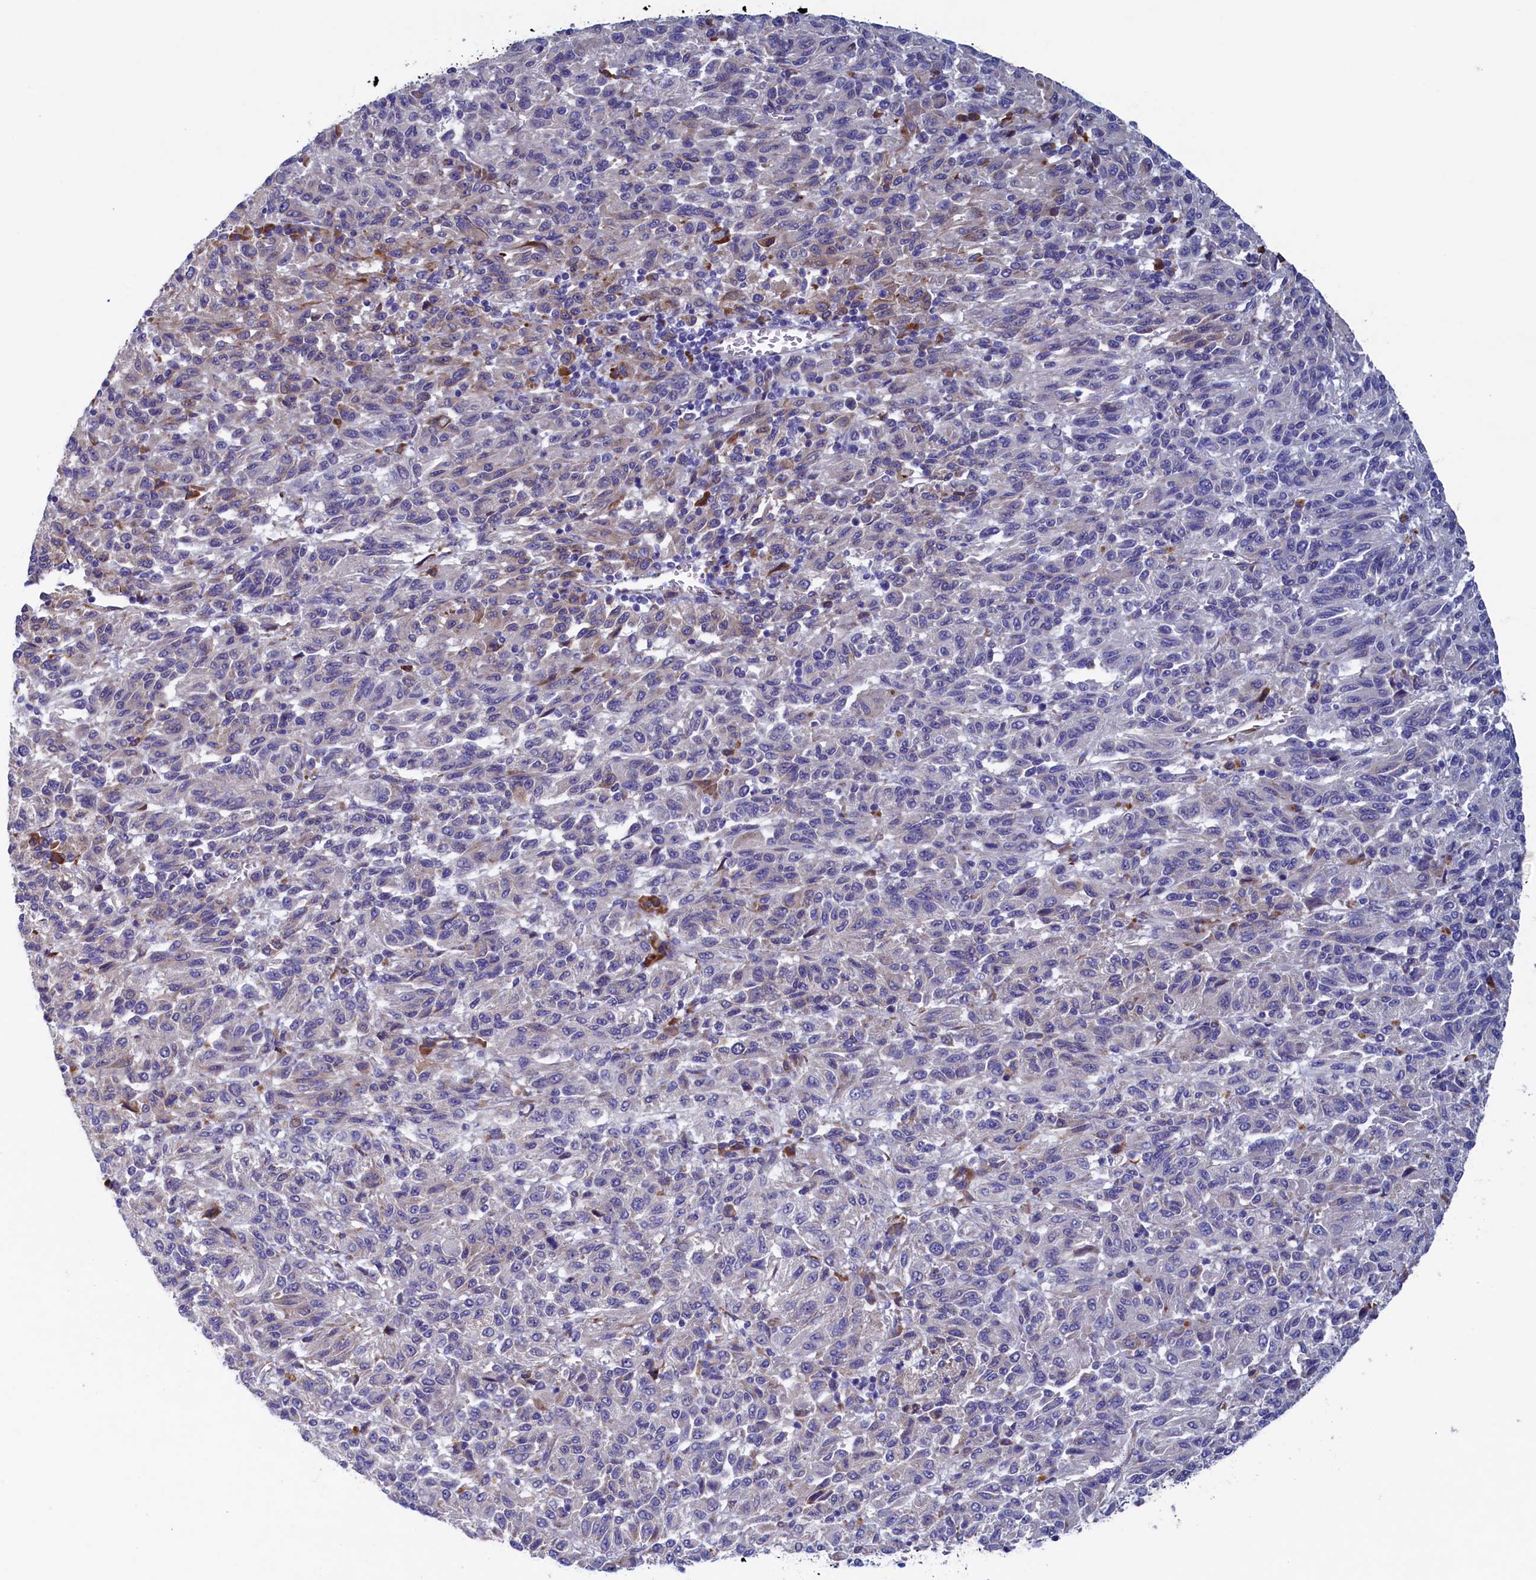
{"staining": {"intensity": "weak", "quantity": "<25%", "location": "cytoplasmic/membranous"}, "tissue": "melanoma", "cell_type": "Tumor cells", "image_type": "cancer", "snomed": [{"axis": "morphology", "description": "Malignant melanoma, Metastatic site"}, {"axis": "topography", "description": "Lung"}], "caption": "Human malignant melanoma (metastatic site) stained for a protein using immunohistochemistry (IHC) exhibits no positivity in tumor cells.", "gene": "CBLIF", "patient": {"sex": "male", "age": 64}}